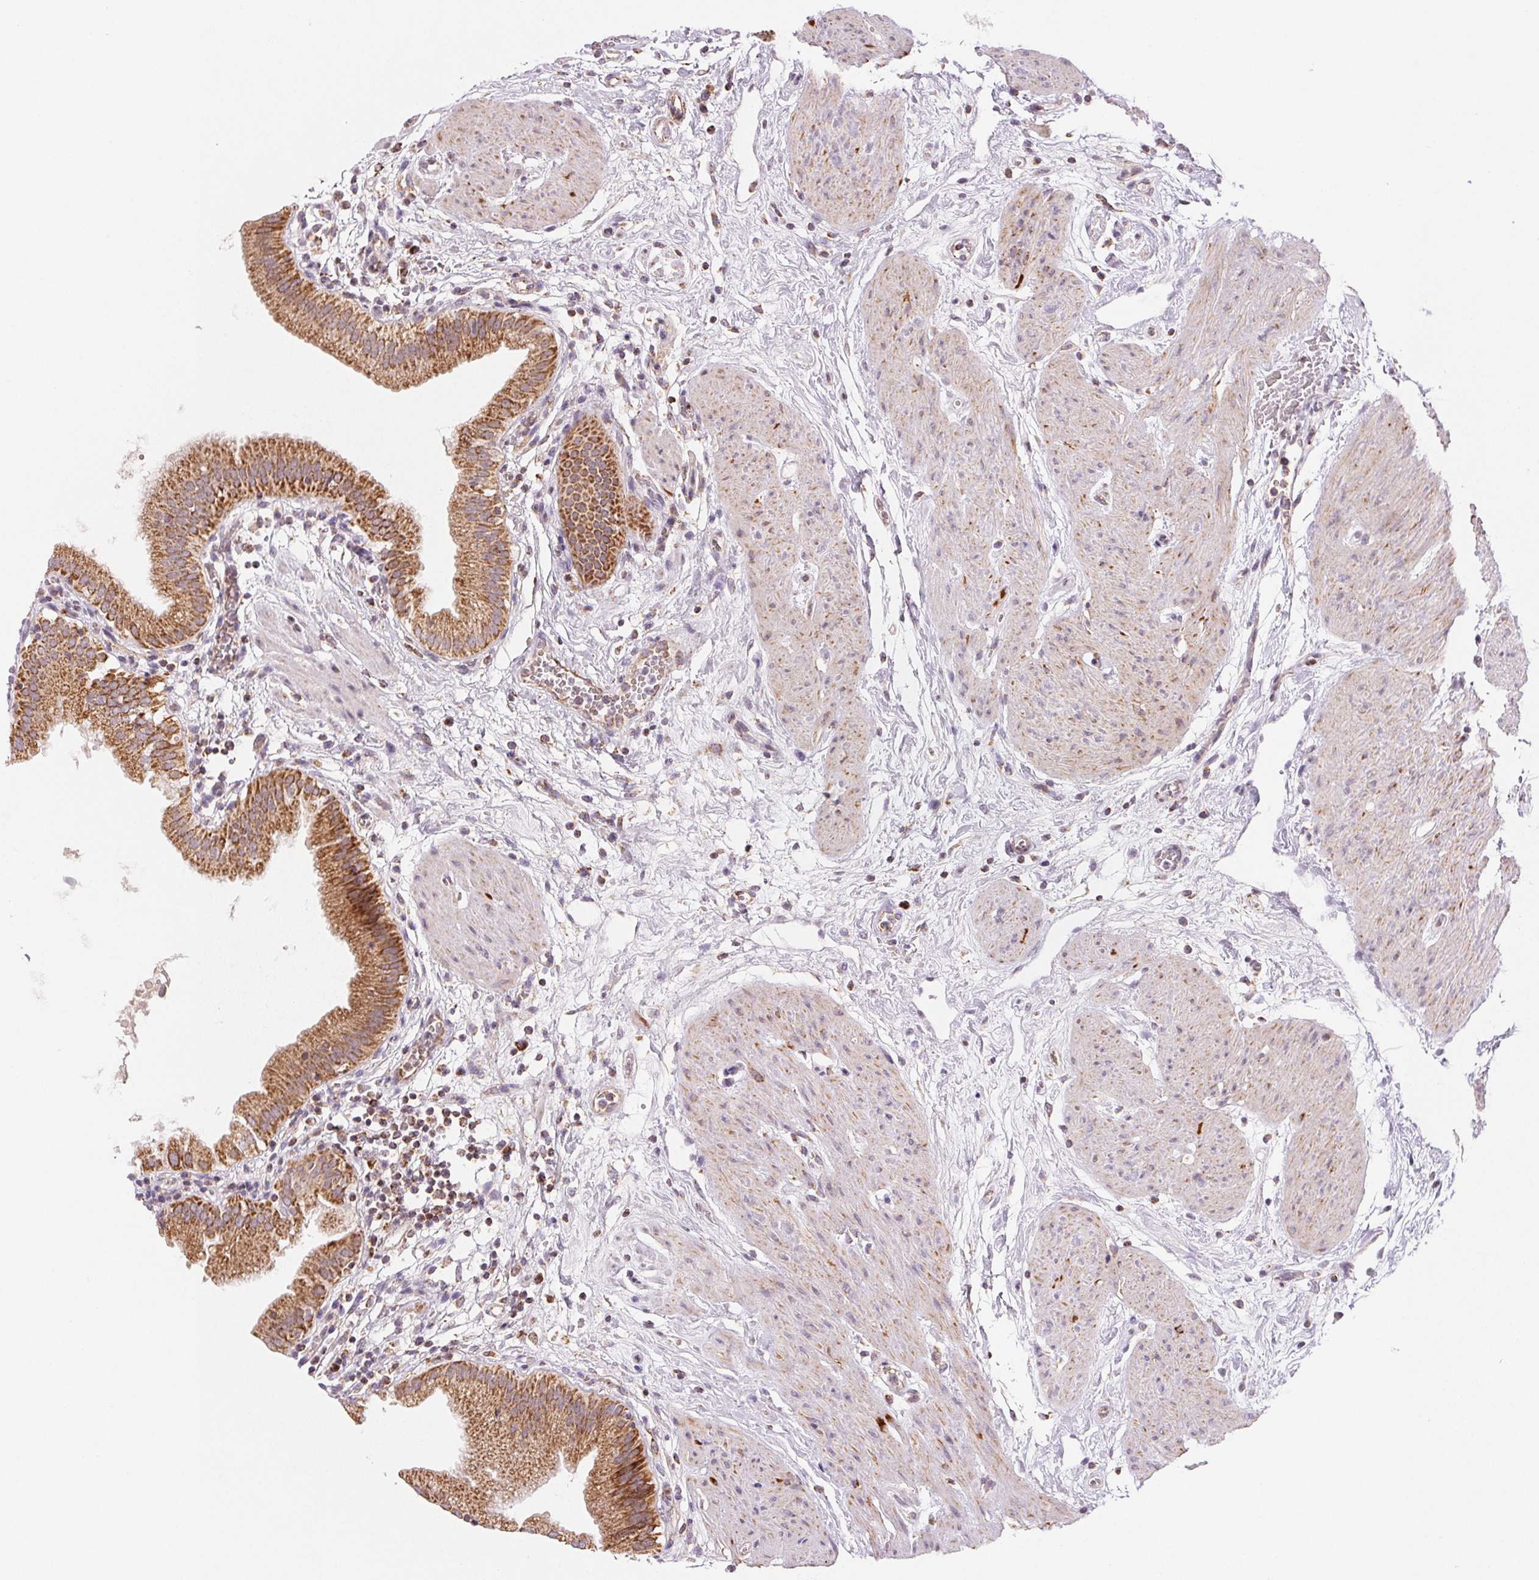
{"staining": {"intensity": "moderate", "quantity": ">75%", "location": "cytoplasmic/membranous"}, "tissue": "gallbladder", "cell_type": "Glandular cells", "image_type": "normal", "snomed": [{"axis": "morphology", "description": "Normal tissue, NOS"}, {"axis": "topography", "description": "Gallbladder"}], "caption": "The image shows staining of benign gallbladder, revealing moderate cytoplasmic/membranous protein staining (brown color) within glandular cells.", "gene": "HINT2", "patient": {"sex": "female", "age": 65}}